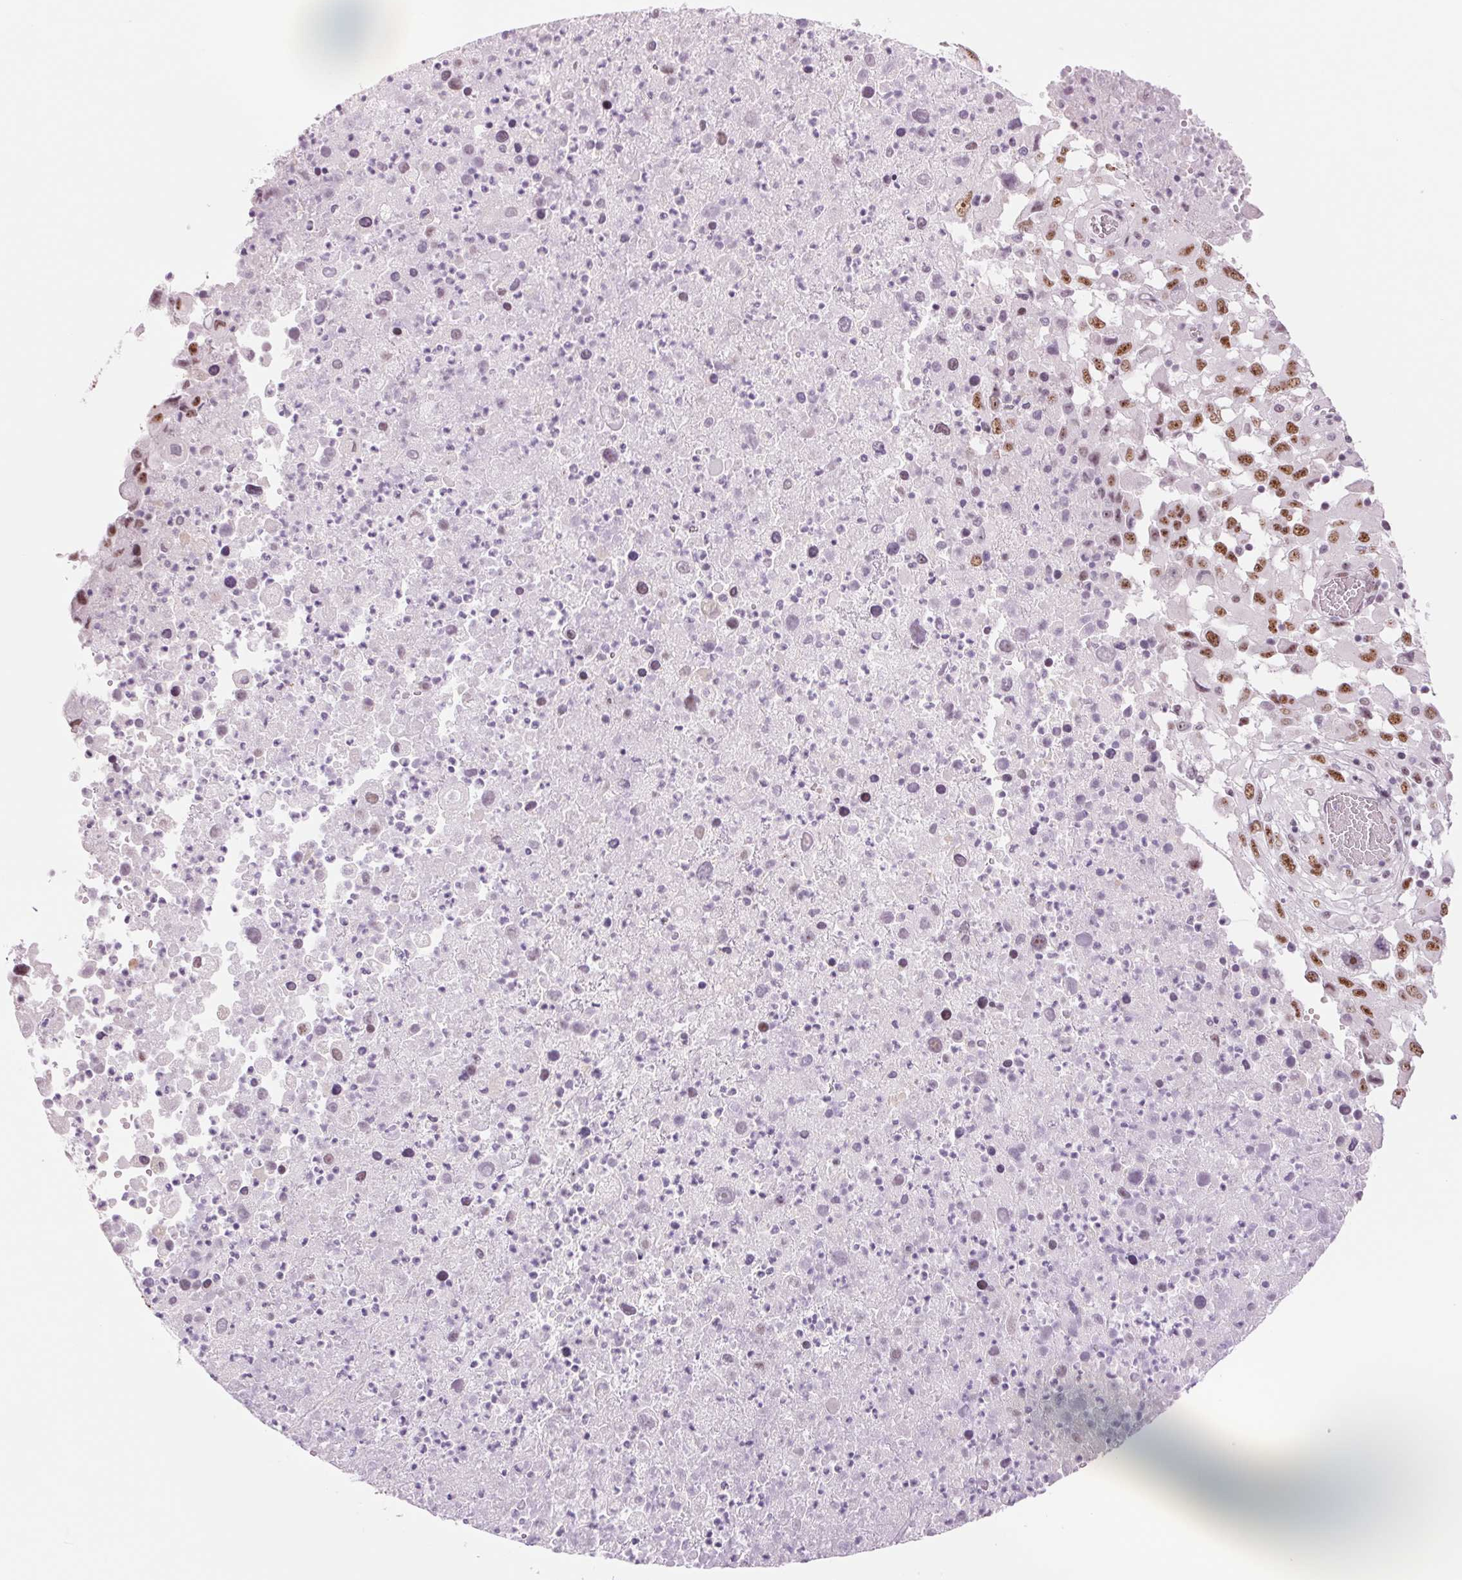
{"staining": {"intensity": "moderate", "quantity": ">75%", "location": "nuclear"}, "tissue": "melanoma", "cell_type": "Tumor cells", "image_type": "cancer", "snomed": [{"axis": "morphology", "description": "Malignant melanoma, Metastatic site"}, {"axis": "topography", "description": "Soft tissue"}], "caption": "A brown stain highlights moderate nuclear expression of a protein in human malignant melanoma (metastatic site) tumor cells. (DAB (3,3'-diaminobenzidine) IHC, brown staining for protein, blue staining for nuclei).", "gene": "ZC3H14", "patient": {"sex": "male", "age": 50}}